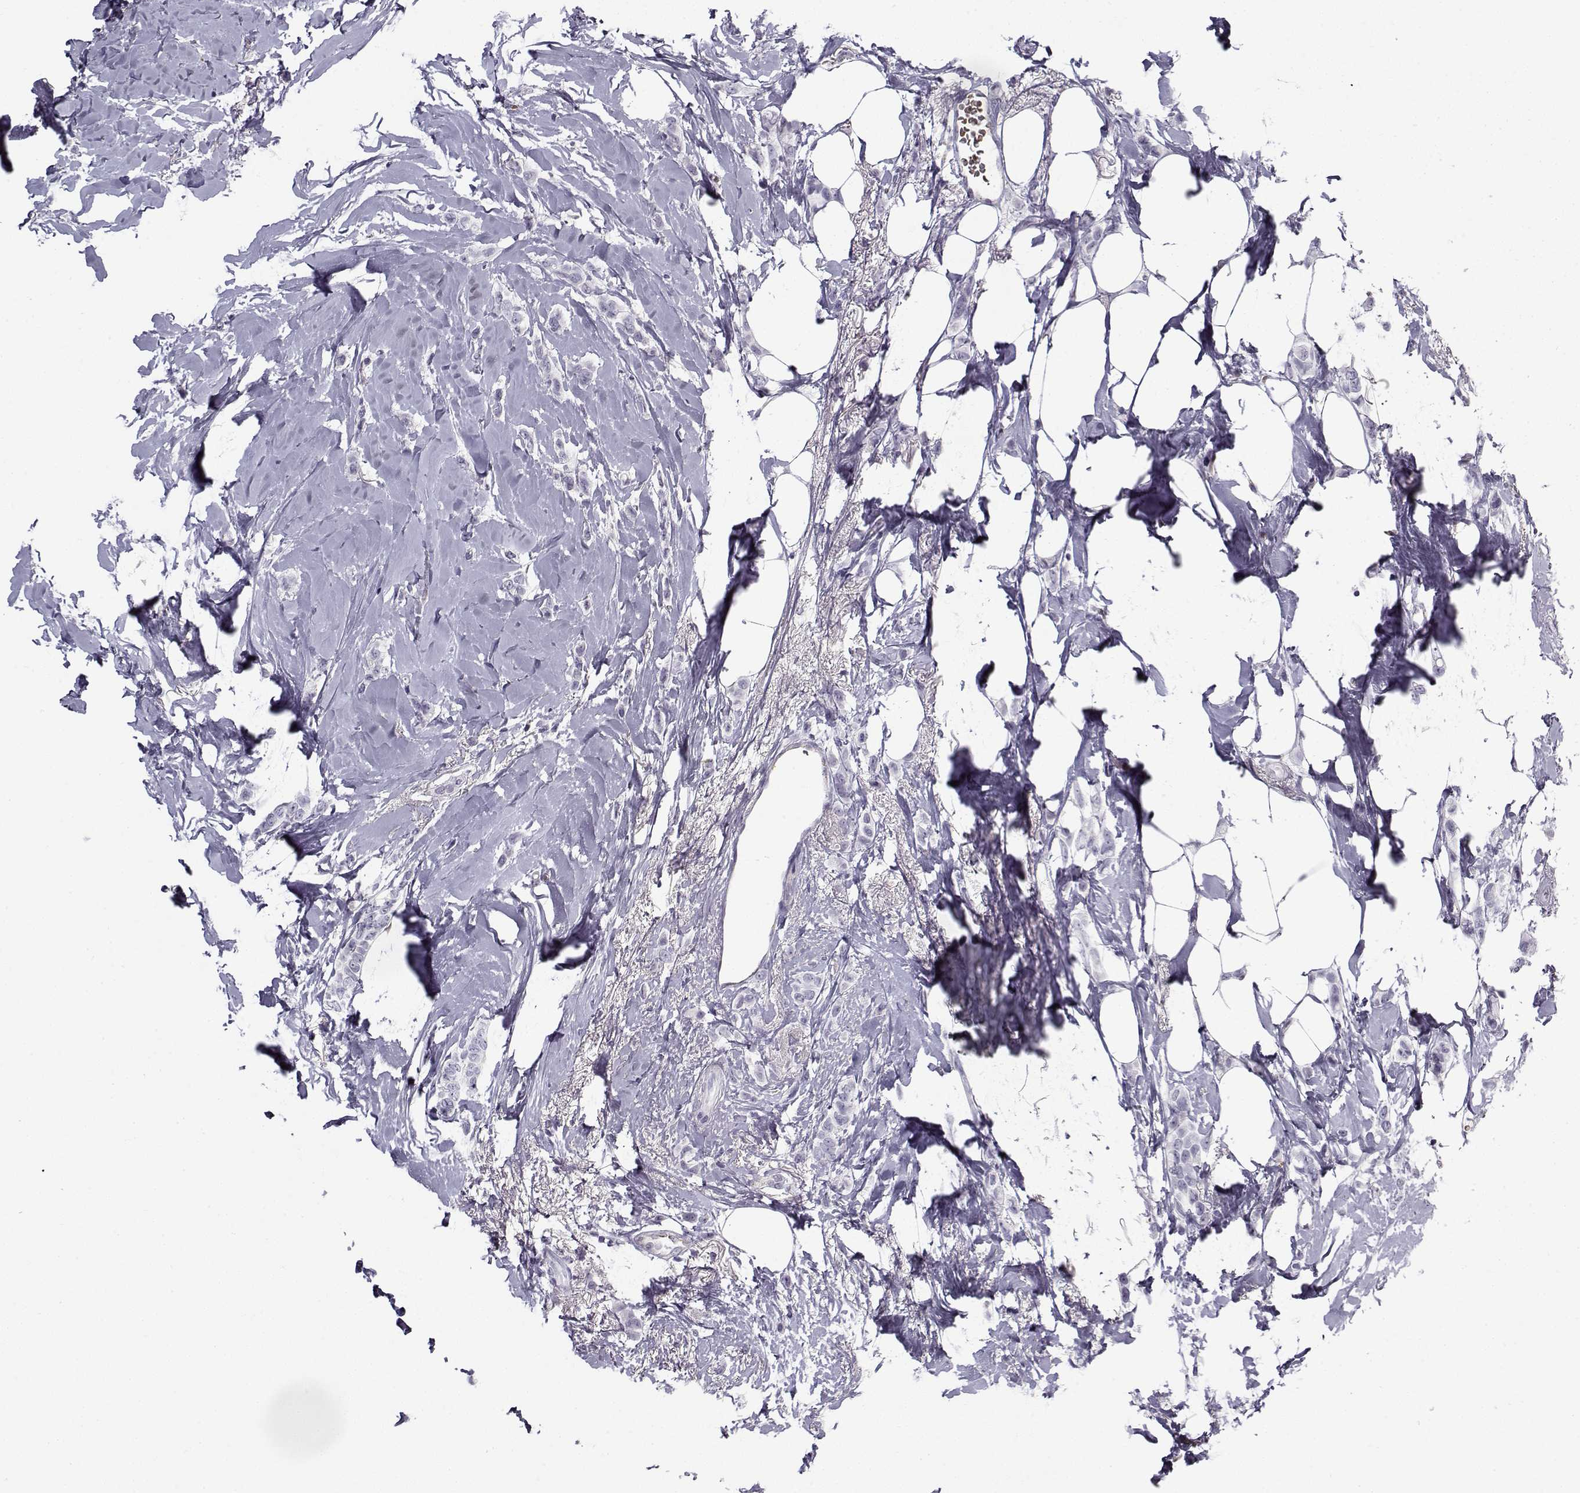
{"staining": {"intensity": "negative", "quantity": "none", "location": "none"}, "tissue": "breast cancer", "cell_type": "Tumor cells", "image_type": "cancer", "snomed": [{"axis": "morphology", "description": "Lobular carcinoma"}, {"axis": "topography", "description": "Breast"}], "caption": "Breast lobular carcinoma stained for a protein using immunohistochemistry demonstrates no positivity tumor cells.", "gene": "SNCA", "patient": {"sex": "female", "age": 66}}